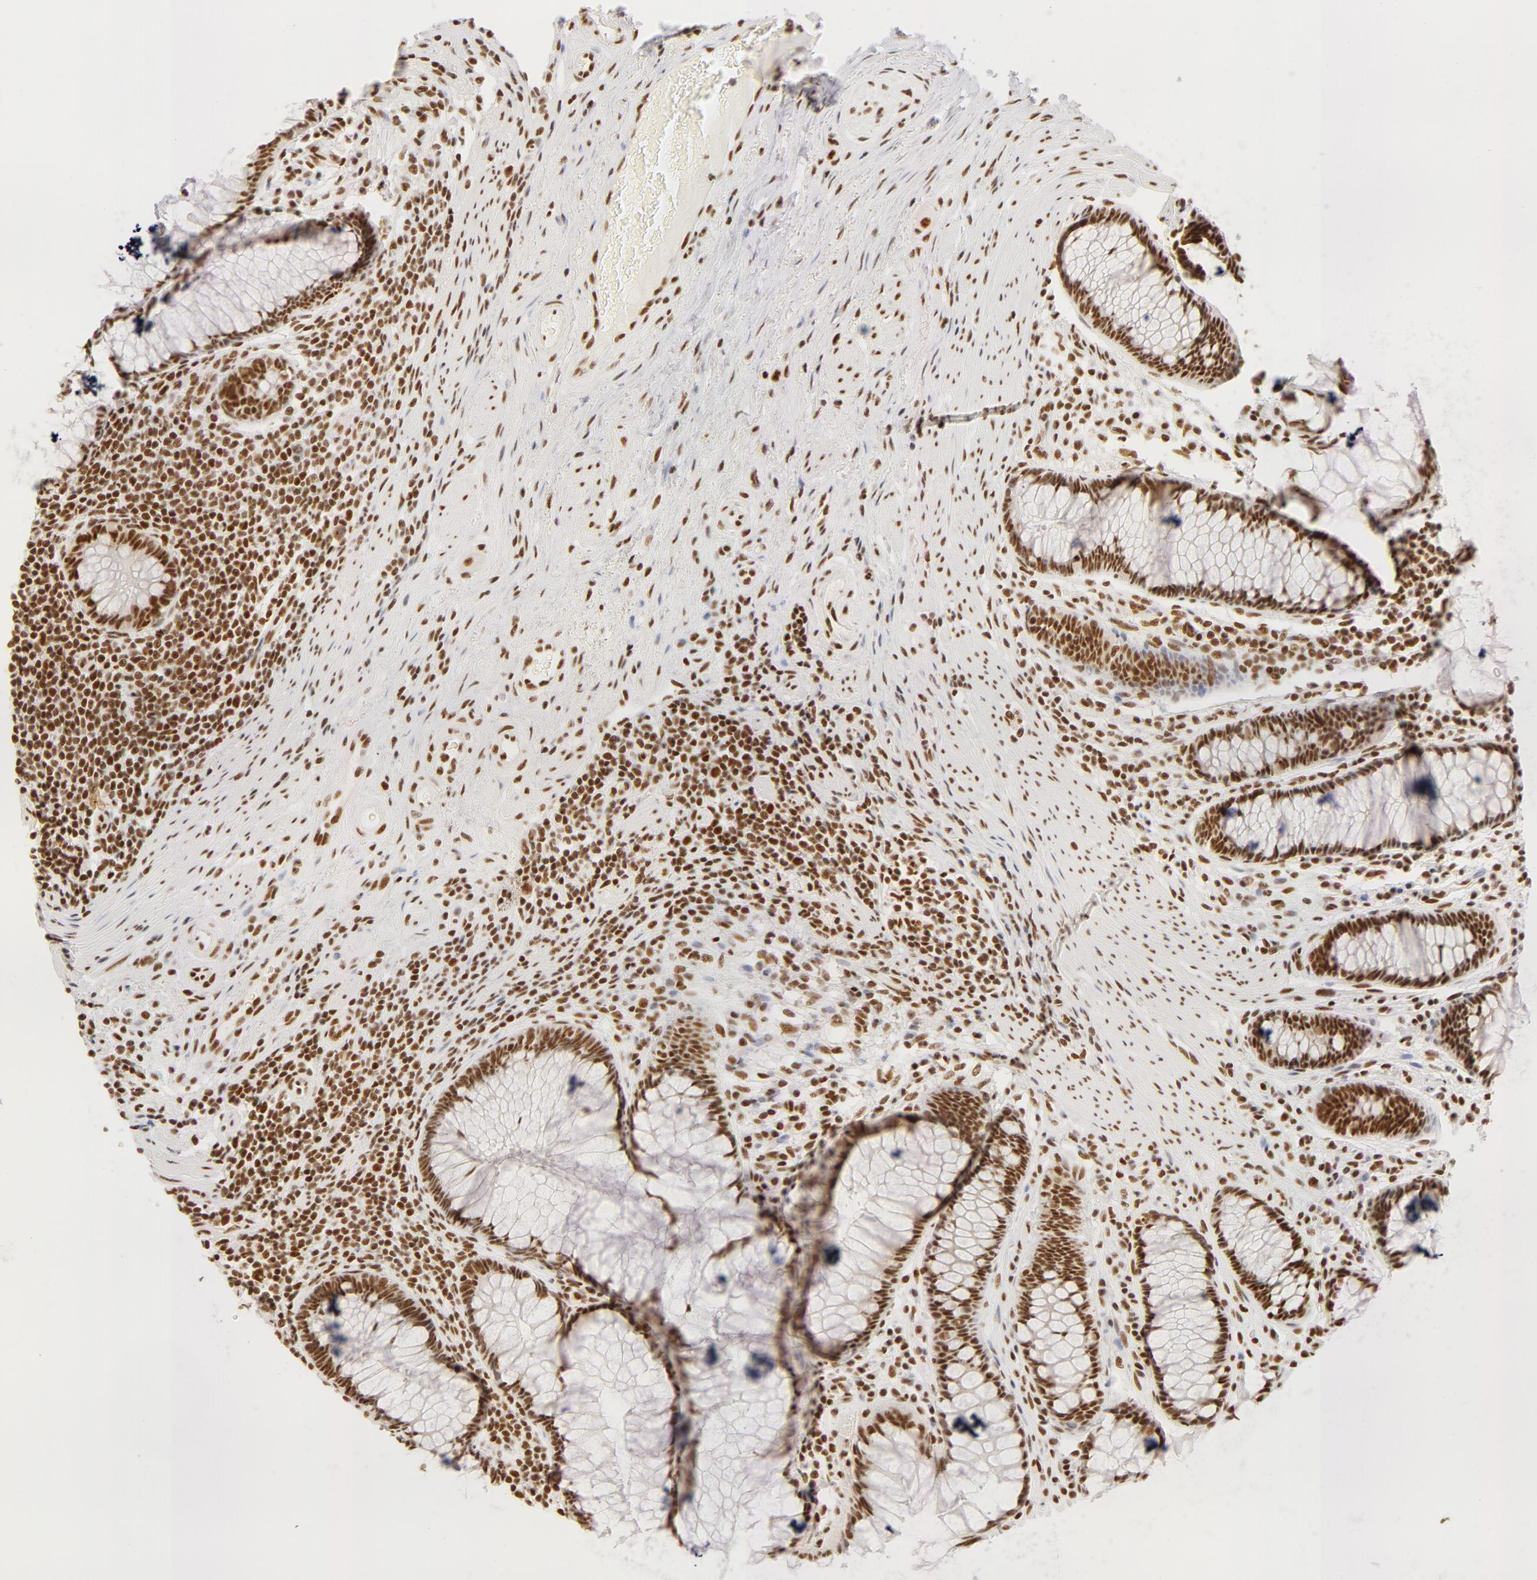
{"staining": {"intensity": "strong", "quantity": ">75%", "location": "nuclear"}, "tissue": "rectum", "cell_type": "Glandular cells", "image_type": "normal", "snomed": [{"axis": "morphology", "description": "Normal tissue, NOS"}, {"axis": "topography", "description": "Rectum"}], "caption": "About >75% of glandular cells in unremarkable rectum display strong nuclear protein expression as visualized by brown immunohistochemical staining.", "gene": "RBM39", "patient": {"sex": "male", "age": 77}}